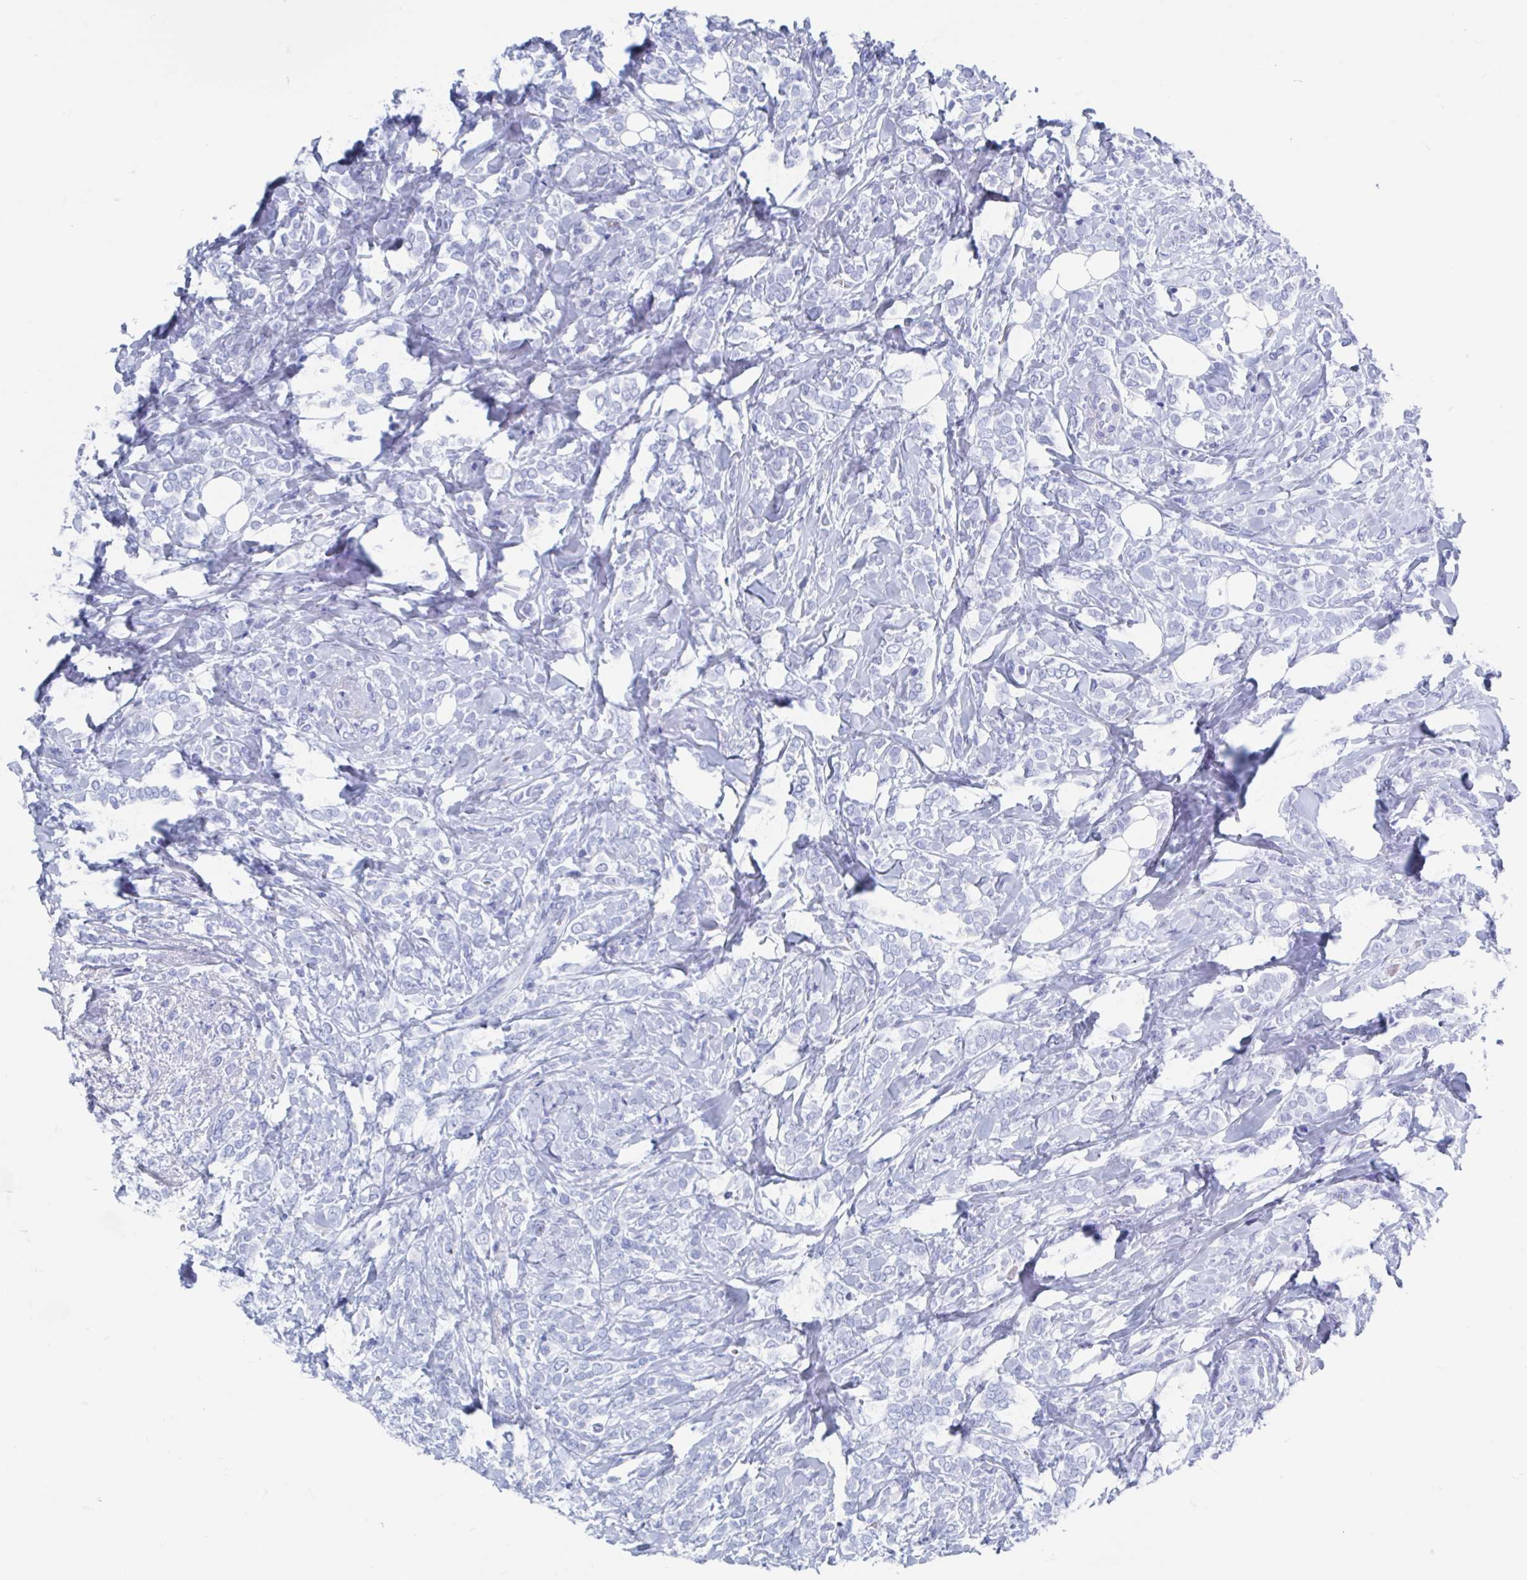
{"staining": {"intensity": "negative", "quantity": "none", "location": "none"}, "tissue": "breast cancer", "cell_type": "Tumor cells", "image_type": "cancer", "snomed": [{"axis": "morphology", "description": "Lobular carcinoma"}, {"axis": "topography", "description": "Breast"}], "caption": "This photomicrograph is of breast cancer (lobular carcinoma) stained with immunohistochemistry to label a protein in brown with the nuclei are counter-stained blue. There is no staining in tumor cells.", "gene": "C10orf53", "patient": {"sex": "female", "age": 49}}